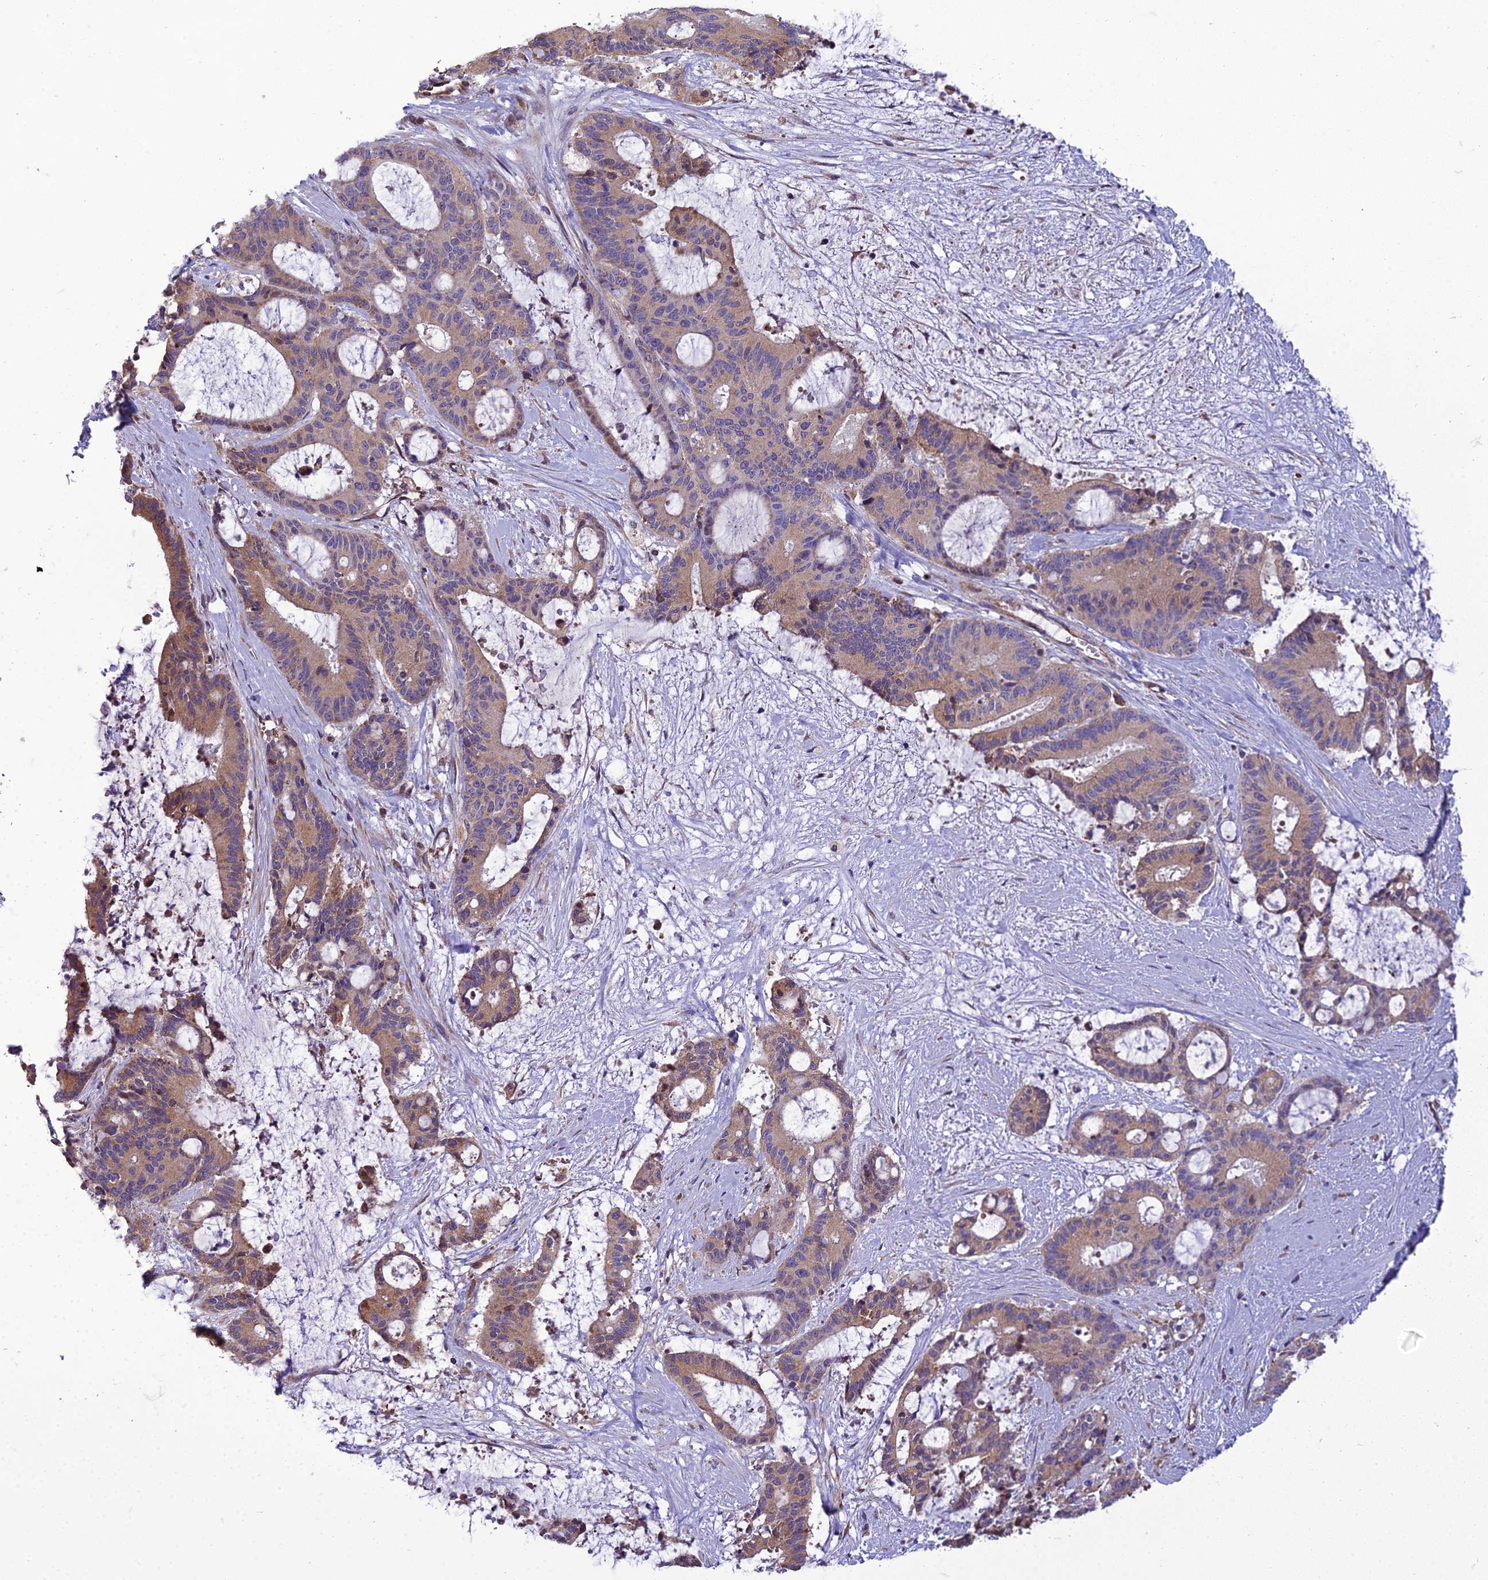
{"staining": {"intensity": "weak", "quantity": ">75%", "location": "cytoplasmic/membranous"}, "tissue": "liver cancer", "cell_type": "Tumor cells", "image_type": "cancer", "snomed": [{"axis": "morphology", "description": "Normal tissue, NOS"}, {"axis": "morphology", "description": "Cholangiocarcinoma"}, {"axis": "topography", "description": "Liver"}, {"axis": "topography", "description": "Peripheral nerve tissue"}], "caption": "About >75% of tumor cells in human liver cancer (cholangiocarcinoma) show weak cytoplasmic/membranous protein expression as visualized by brown immunohistochemical staining.", "gene": "GIMAP1", "patient": {"sex": "female", "age": 73}}